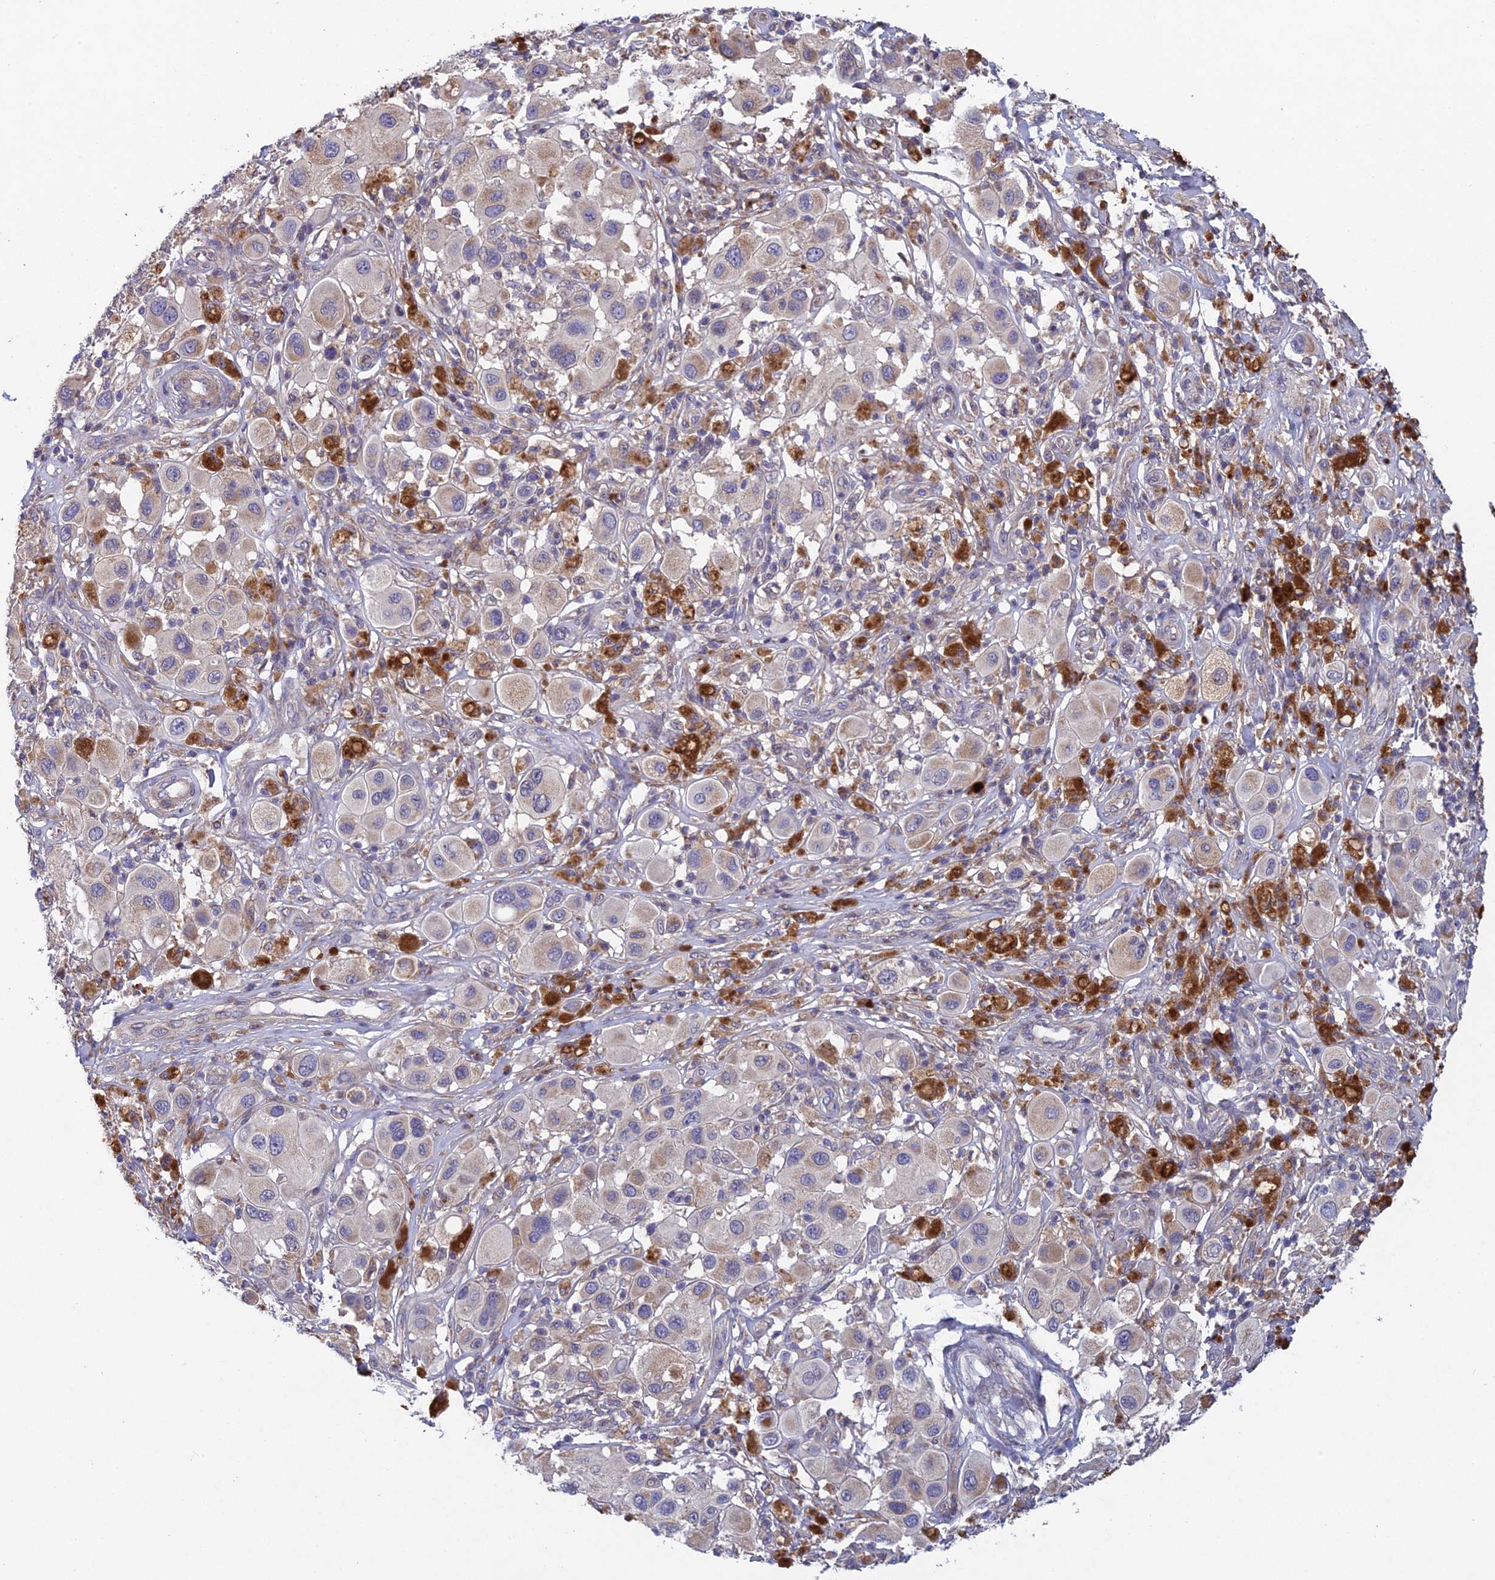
{"staining": {"intensity": "negative", "quantity": "none", "location": "none"}, "tissue": "melanoma", "cell_type": "Tumor cells", "image_type": "cancer", "snomed": [{"axis": "morphology", "description": "Malignant melanoma, Metastatic site"}, {"axis": "topography", "description": "Skin"}], "caption": "Immunohistochemical staining of human malignant melanoma (metastatic site) reveals no significant expression in tumor cells.", "gene": "BLTP2", "patient": {"sex": "male", "age": 41}}